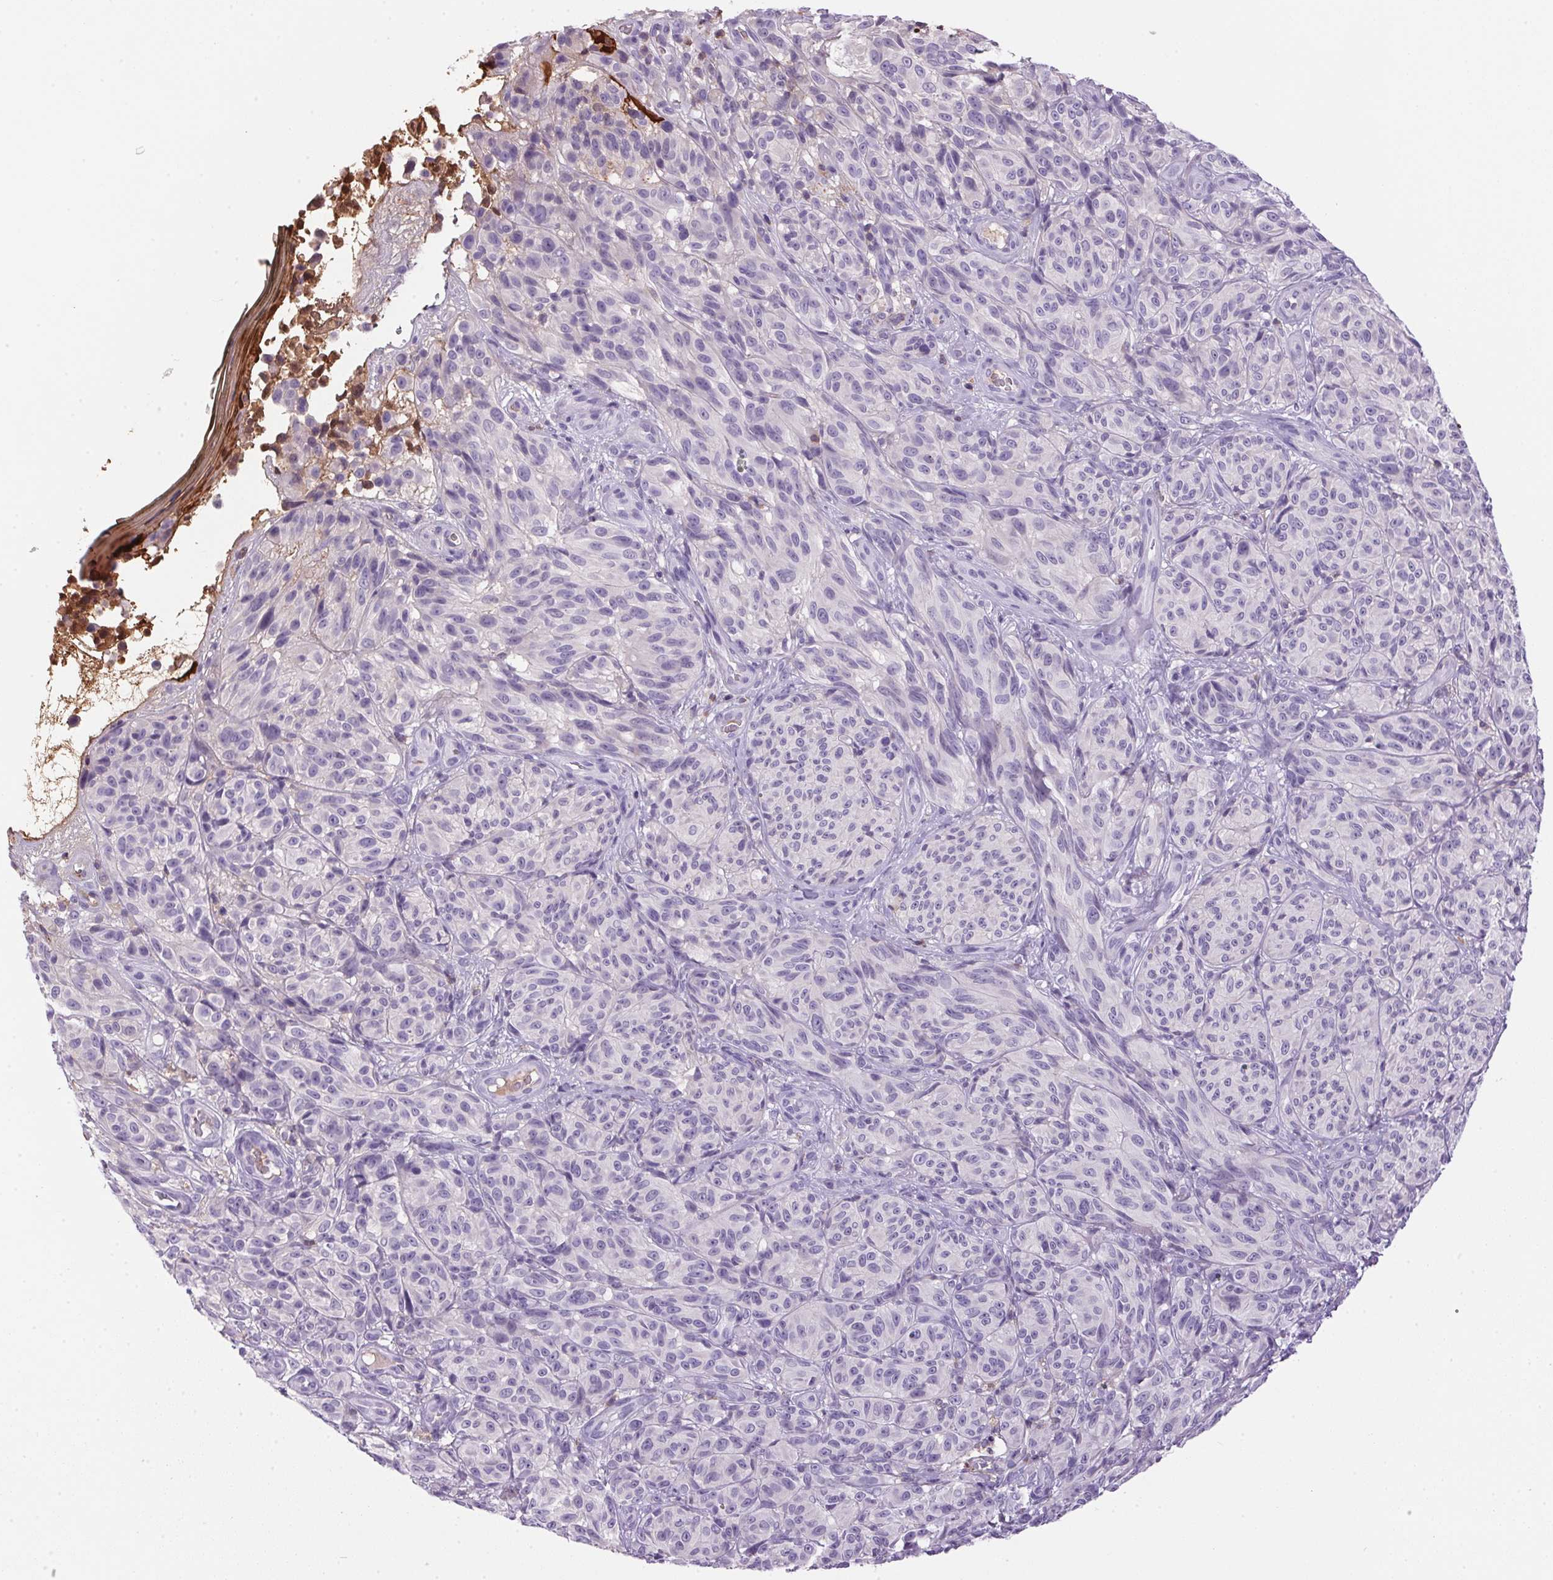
{"staining": {"intensity": "negative", "quantity": "none", "location": "none"}, "tissue": "melanoma", "cell_type": "Tumor cells", "image_type": "cancer", "snomed": [{"axis": "morphology", "description": "Malignant melanoma, NOS"}, {"axis": "topography", "description": "Skin"}], "caption": "Immunohistochemical staining of melanoma exhibits no significant staining in tumor cells. Nuclei are stained in blue.", "gene": "S100A2", "patient": {"sex": "female", "age": 85}}